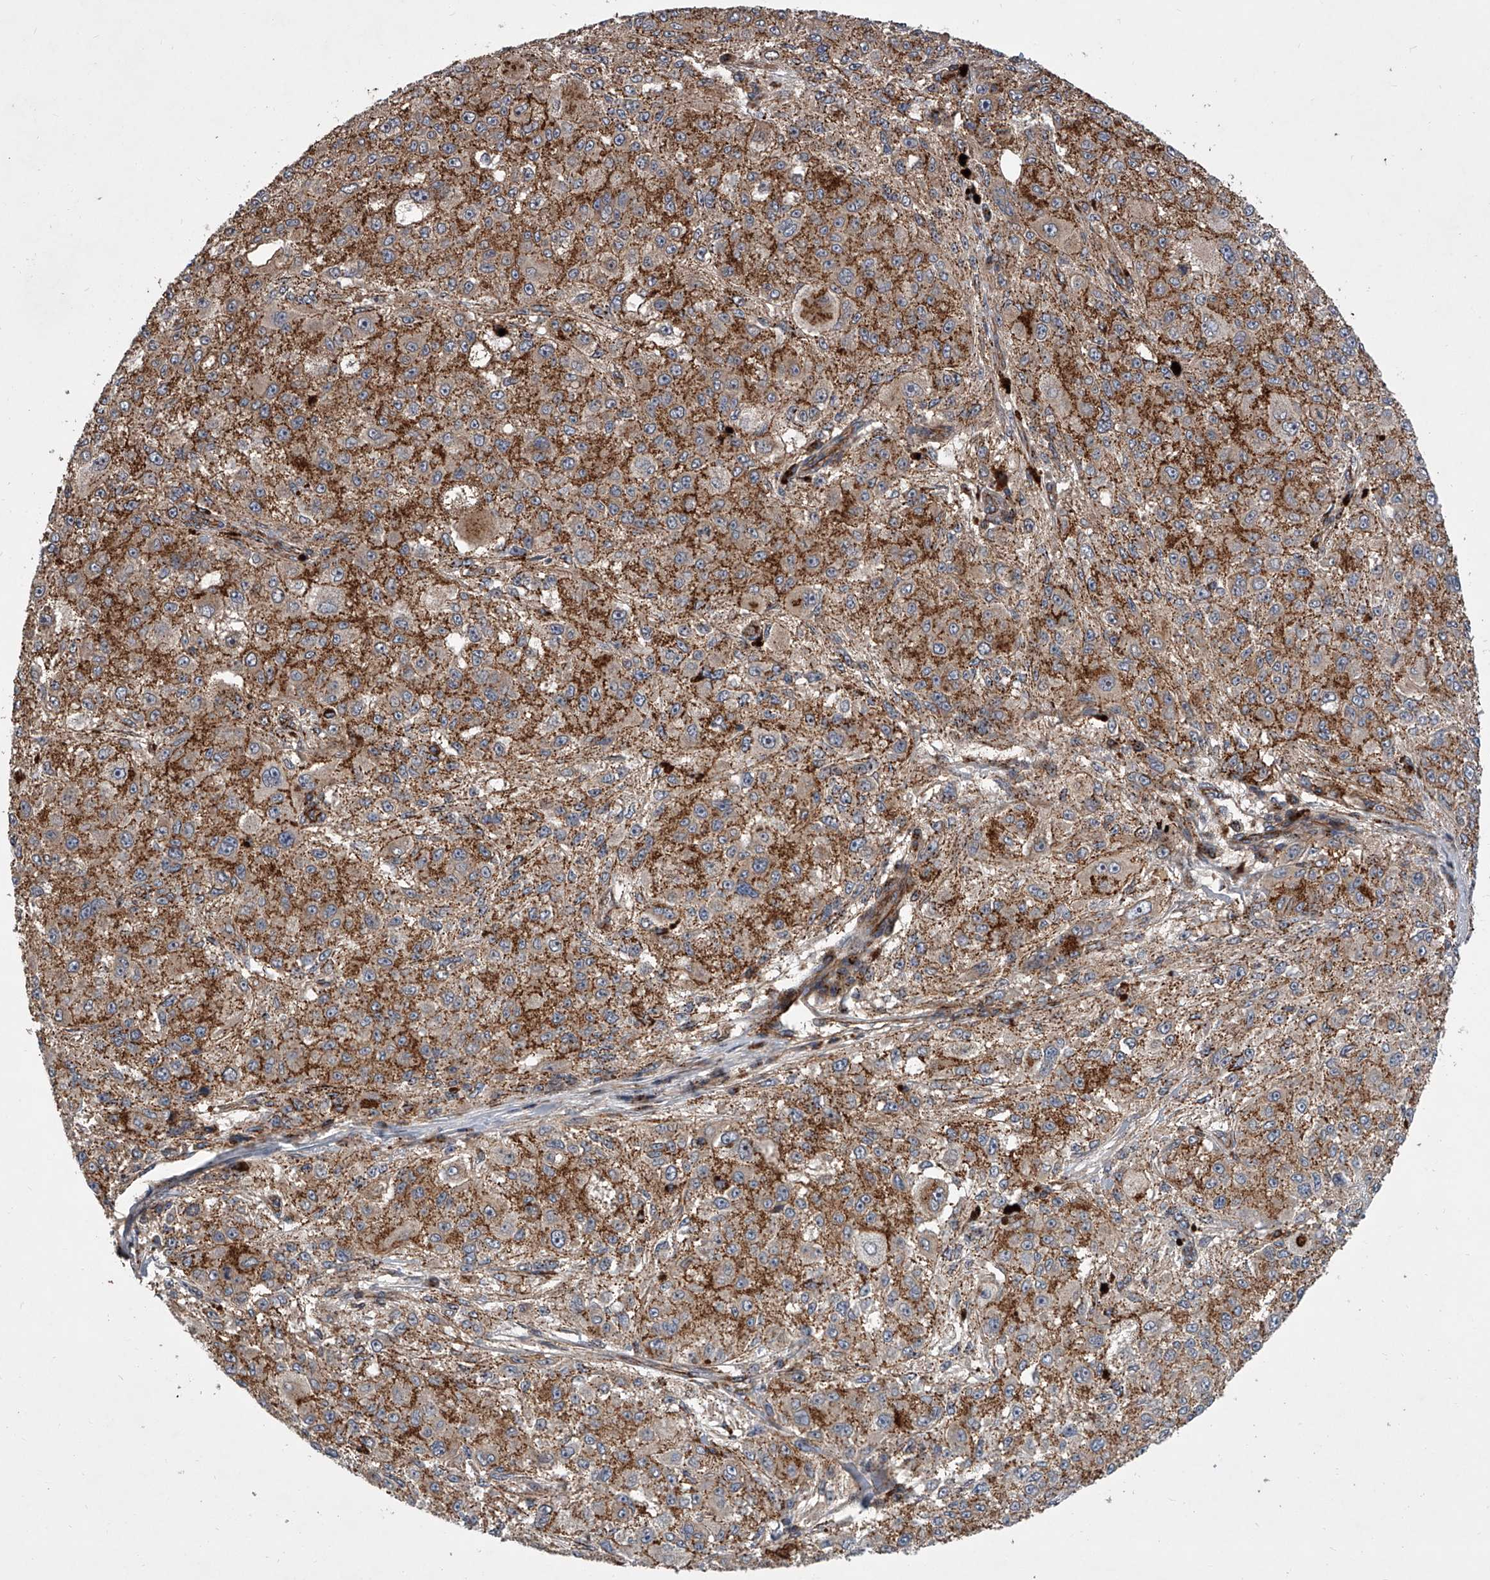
{"staining": {"intensity": "weak", "quantity": ">75%", "location": "cytoplasmic/membranous"}, "tissue": "melanoma", "cell_type": "Tumor cells", "image_type": "cancer", "snomed": [{"axis": "morphology", "description": "Necrosis, NOS"}, {"axis": "morphology", "description": "Malignant melanoma, NOS"}, {"axis": "topography", "description": "Skin"}], "caption": "Melanoma tissue shows weak cytoplasmic/membranous staining in approximately >75% of tumor cells, visualized by immunohistochemistry.", "gene": "USP47", "patient": {"sex": "female", "age": 87}}